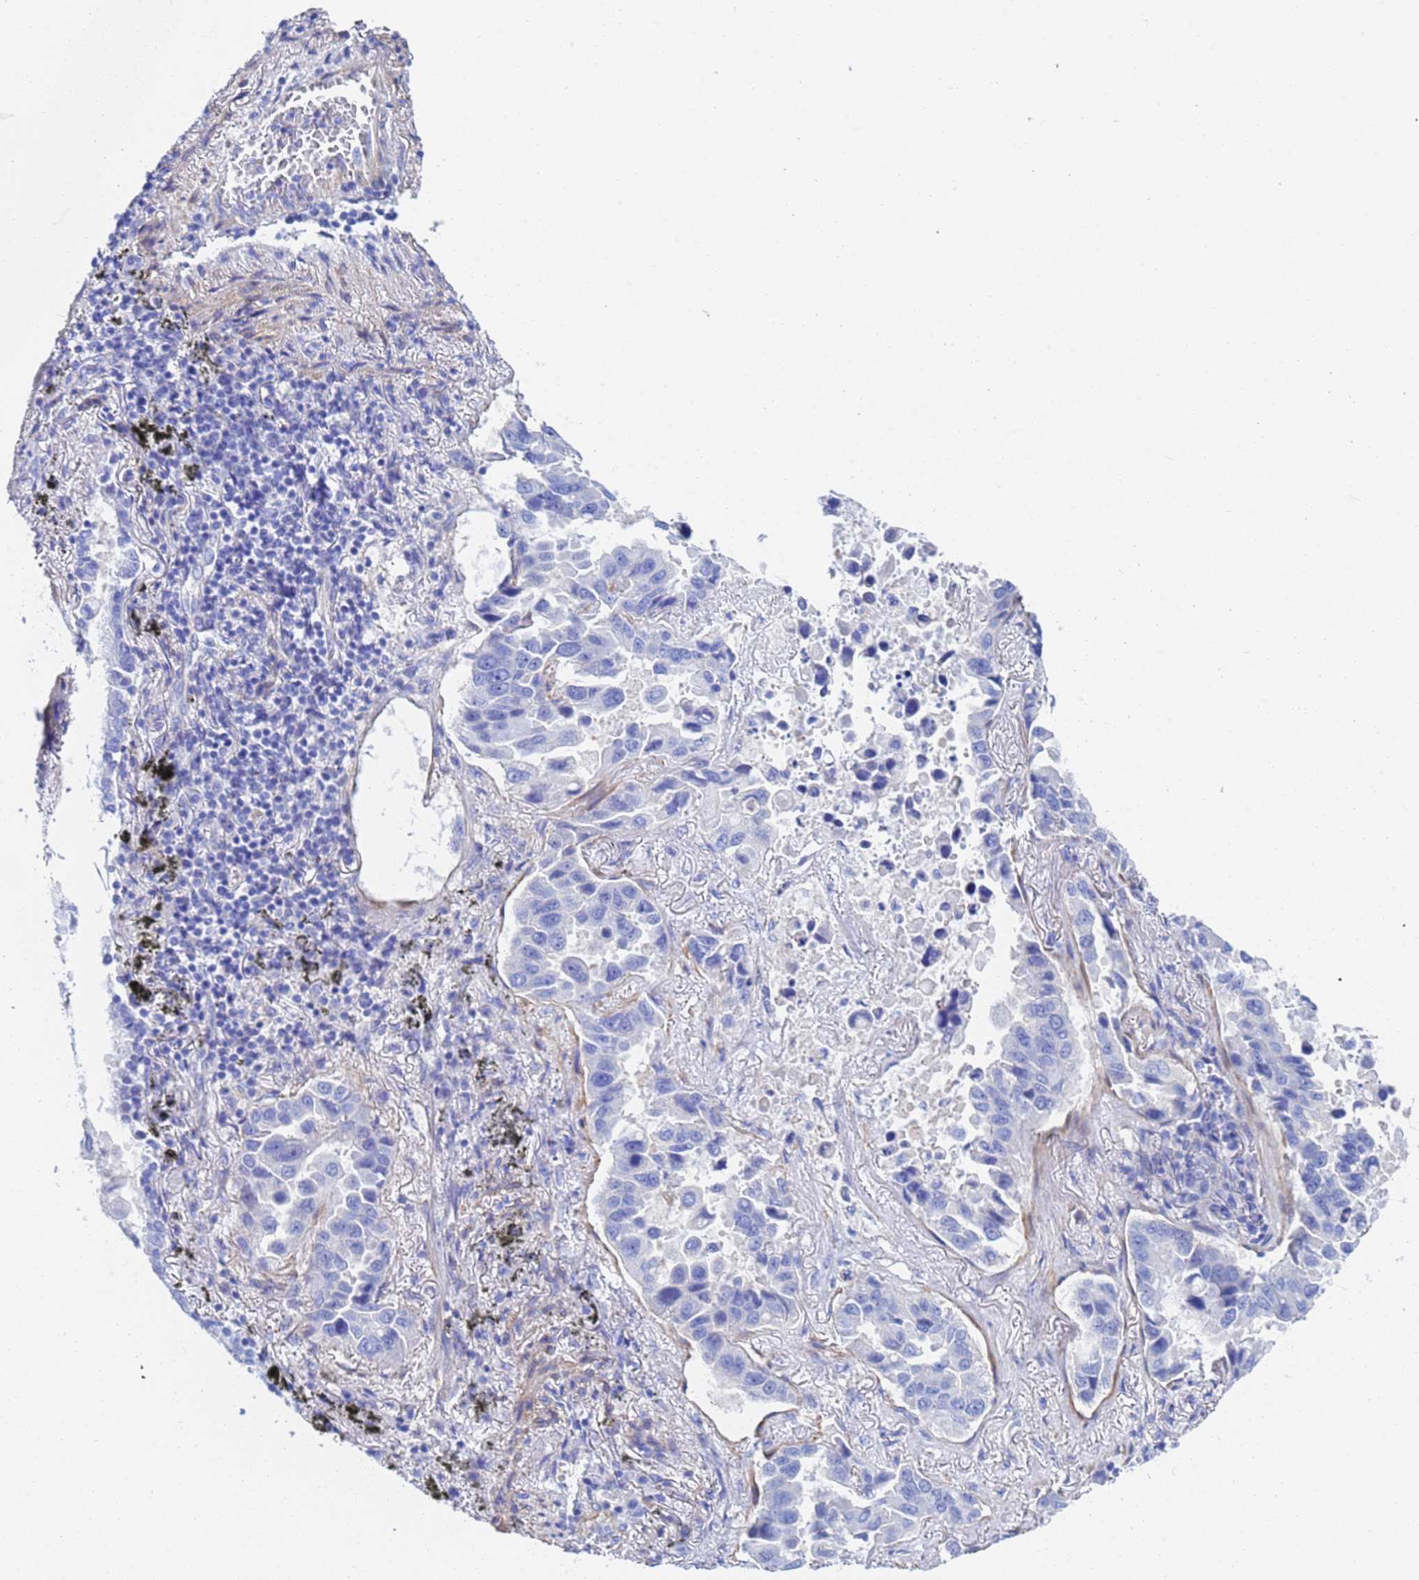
{"staining": {"intensity": "negative", "quantity": "none", "location": "none"}, "tissue": "lung cancer", "cell_type": "Tumor cells", "image_type": "cancer", "snomed": [{"axis": "morphology", "description": "Adenocarcinoma, NOS"}, {"axis": "topography", "description": "Lung"}], "caption": "DAB immunohistochemical staining of human lung cancer (adenocarcinoma) demonstrates no significant expression in tumor cells.", "gene": "CST4", "patient": {"sex": "male", "age": 64}}